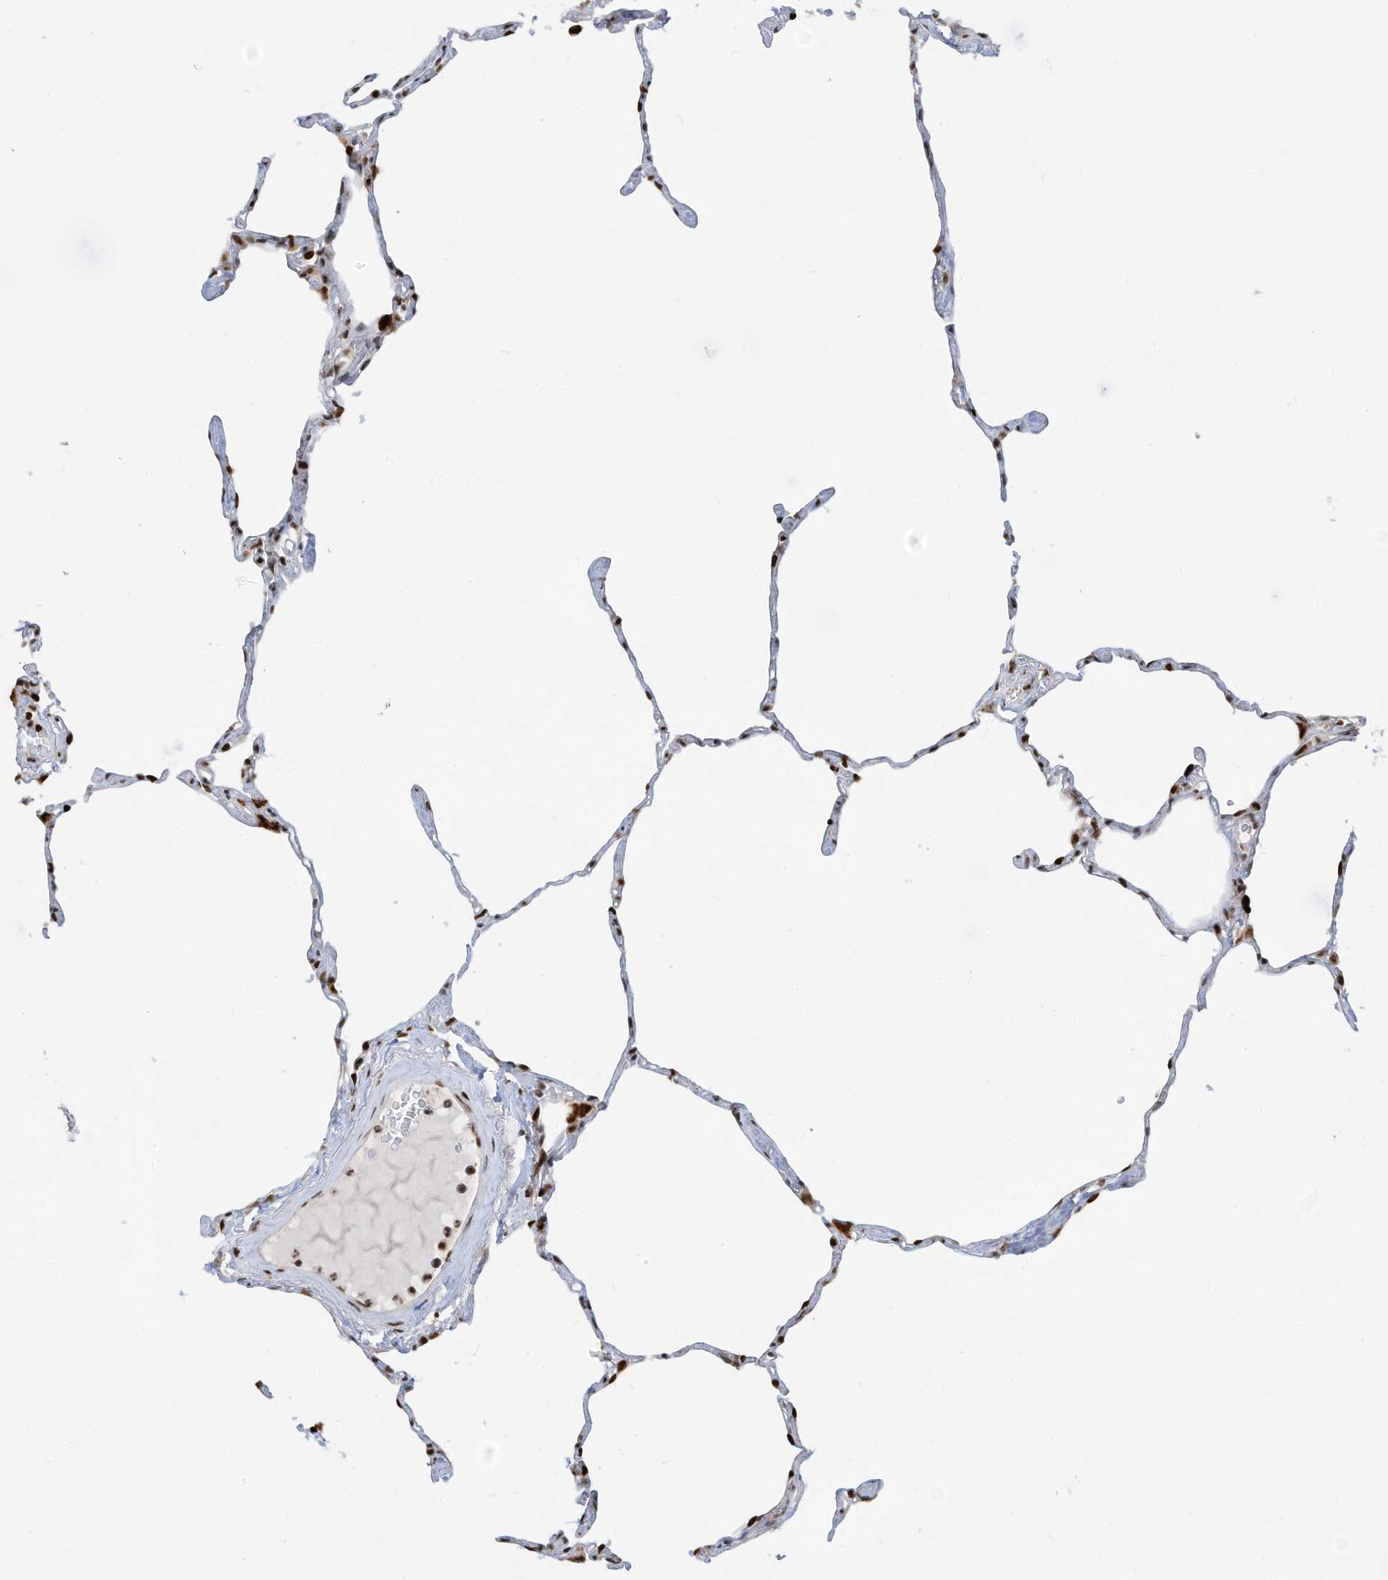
{"staining": {"intensity": "moderate", "quantity": ">75%", "location": "nuclear"}, "tissue": "lung", "cell_type": "Alveolar cells", "image_type": "normal", "snomed": [{"axis": "morphology", "description": "Normal tissue, NOS"}, {"axis": "topography", "description": "Lung"}], "caption": "Immunohistochemistry (IHC) (DAB (3,3'-diaminobenzidine)) staining of unremarkable lung exhibits moderate nuclear protein positivity in approximately >75% of alveolar cells. The protein is shown in brown color, while the nuclei are stained blue.", "gene": "SAMD15", "patient": {"sex": "male", "age": 65}}